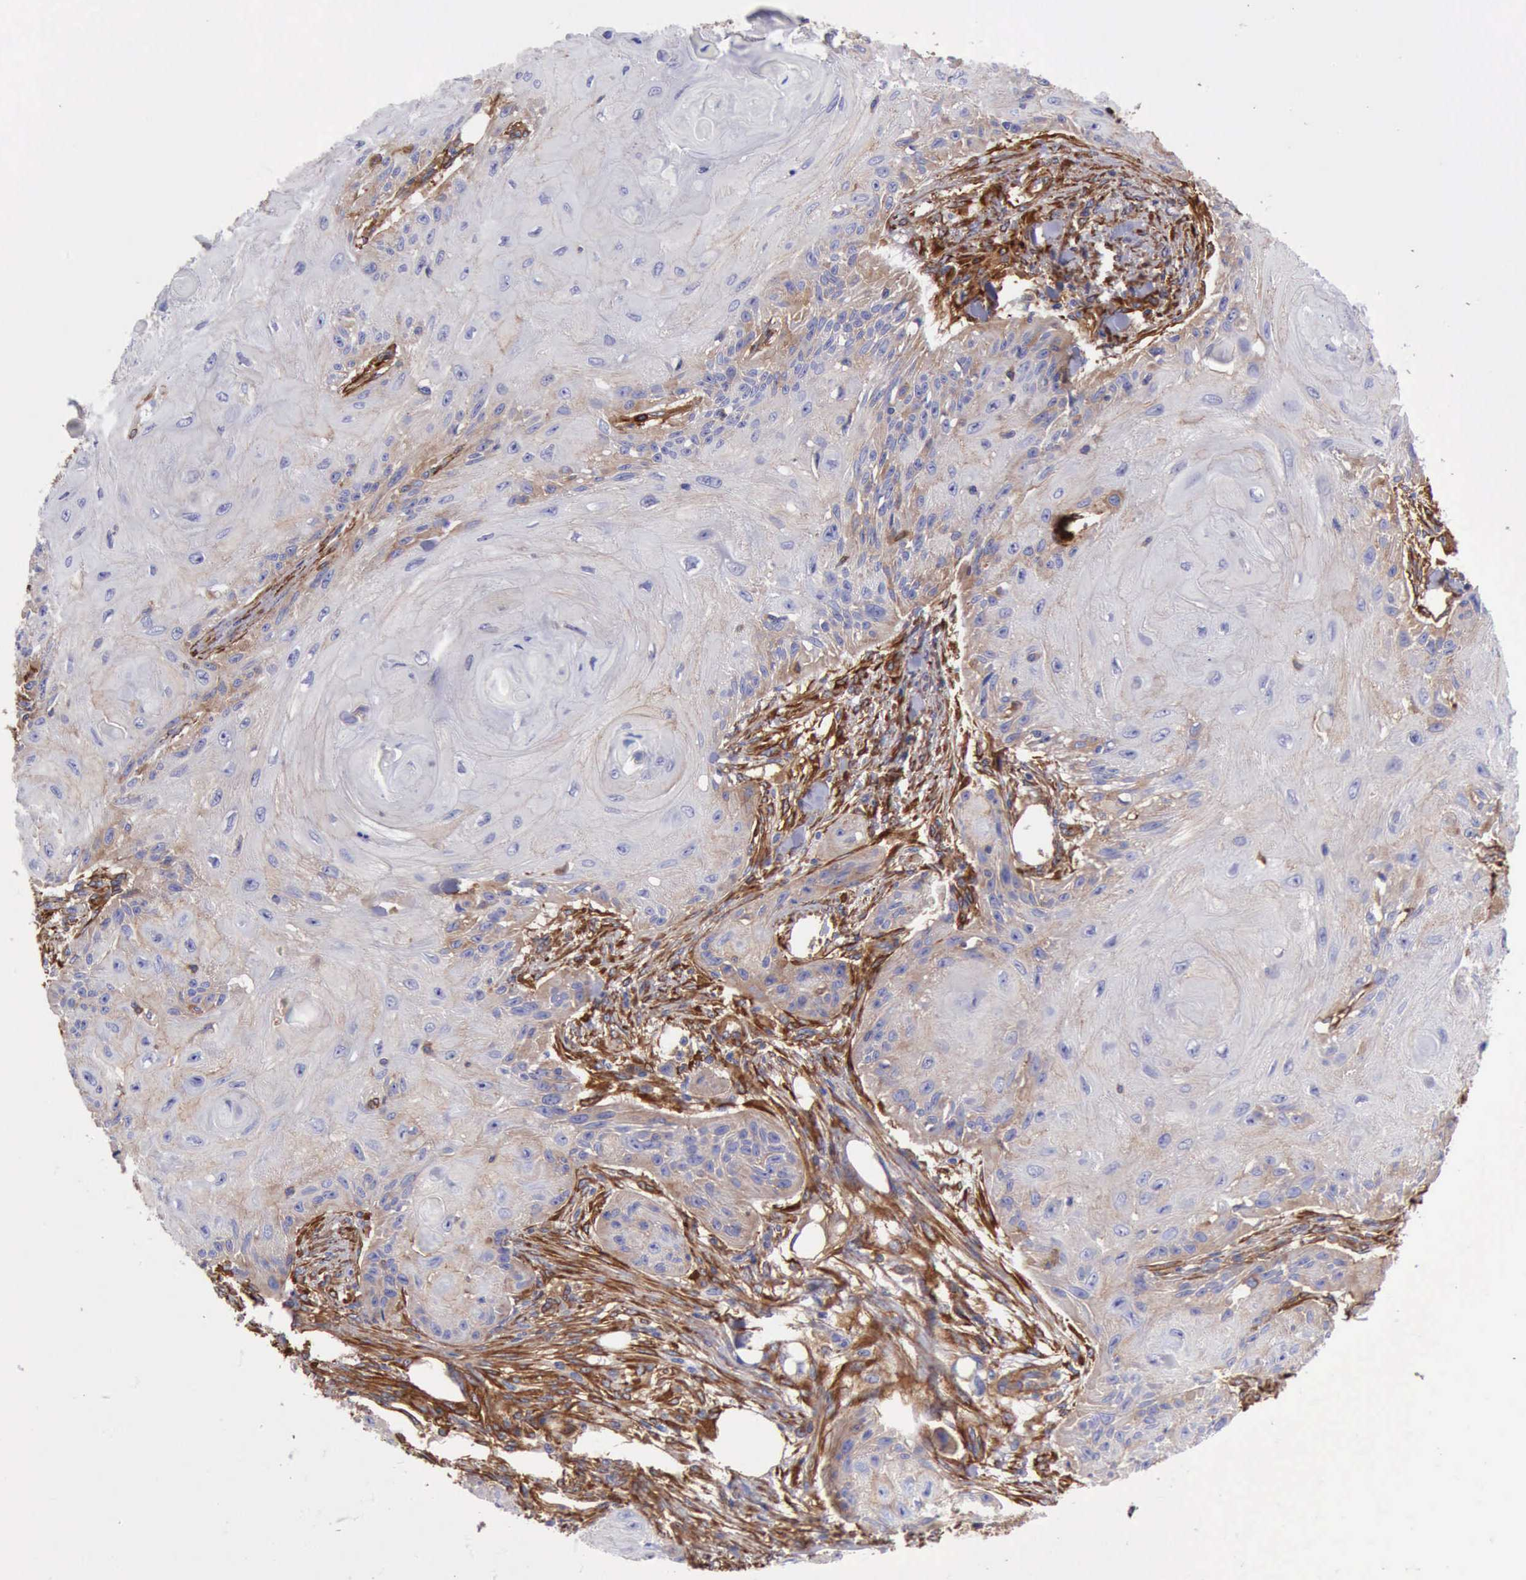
{"staining": {"intensity": "weak", "quantity": "25%-75%", "location": "cytoplasmic/membranous"}, "tissue": "skin cancer", "cell_type": "Tumor cells", "image_type": "cancer", "snomed": [{"axis": "morphology", "description": "Squamous cell carcinoma, NOS"}, {"axis": "topography", "description": "Skin"}], "caption": "Immunohistochemistry (IHC) micrograph of human skin cancer stained for a protein (brown), which demonstrates low levels of weak cytoplasmic/membranous staining in approximately 25%-75% of tumor cells.", "gene": "FLNA", "patient": {"sex": "female", "age": 88}}